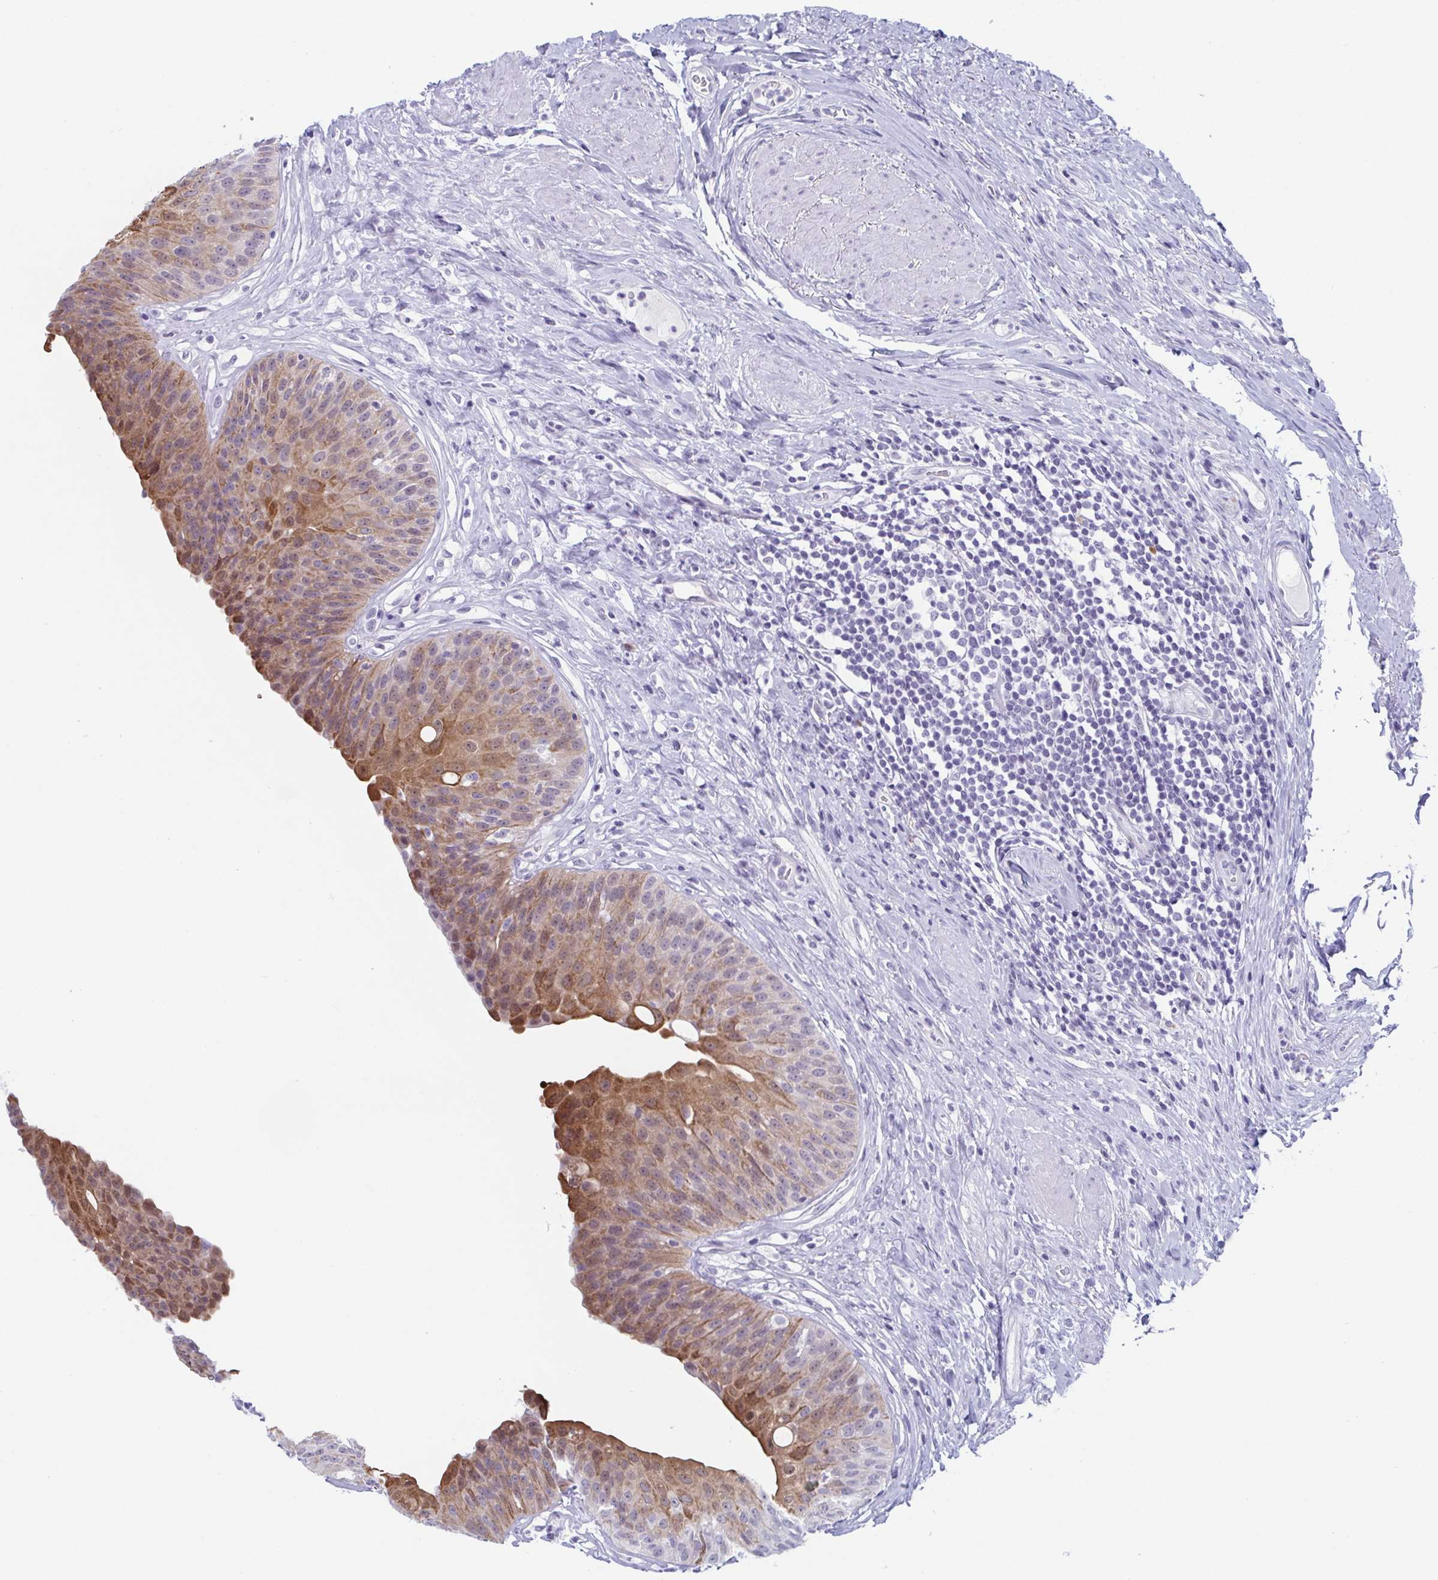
{"staining": {"intensity": "moderate", "quantity": "25%-75%", "location": "cytoplasmic/membranous,nuclear"}, "tissue": "urinary bladder", "cell_type": "Urothelial cells", "image_type": "normal", "snomed": [{"axis": "morphology", "description": "Normal tissue, NOS"}, {"axis": "topography", "description": "Urinary bladder"}], "caption": "Moderate cytoplasmic/membranous,nuclear protein positivity is identified in about 25%-75% of urothelial cells in urinary bladder.", "gene": "ZFP64", "patient": {"sex": "female", "age": 56}}